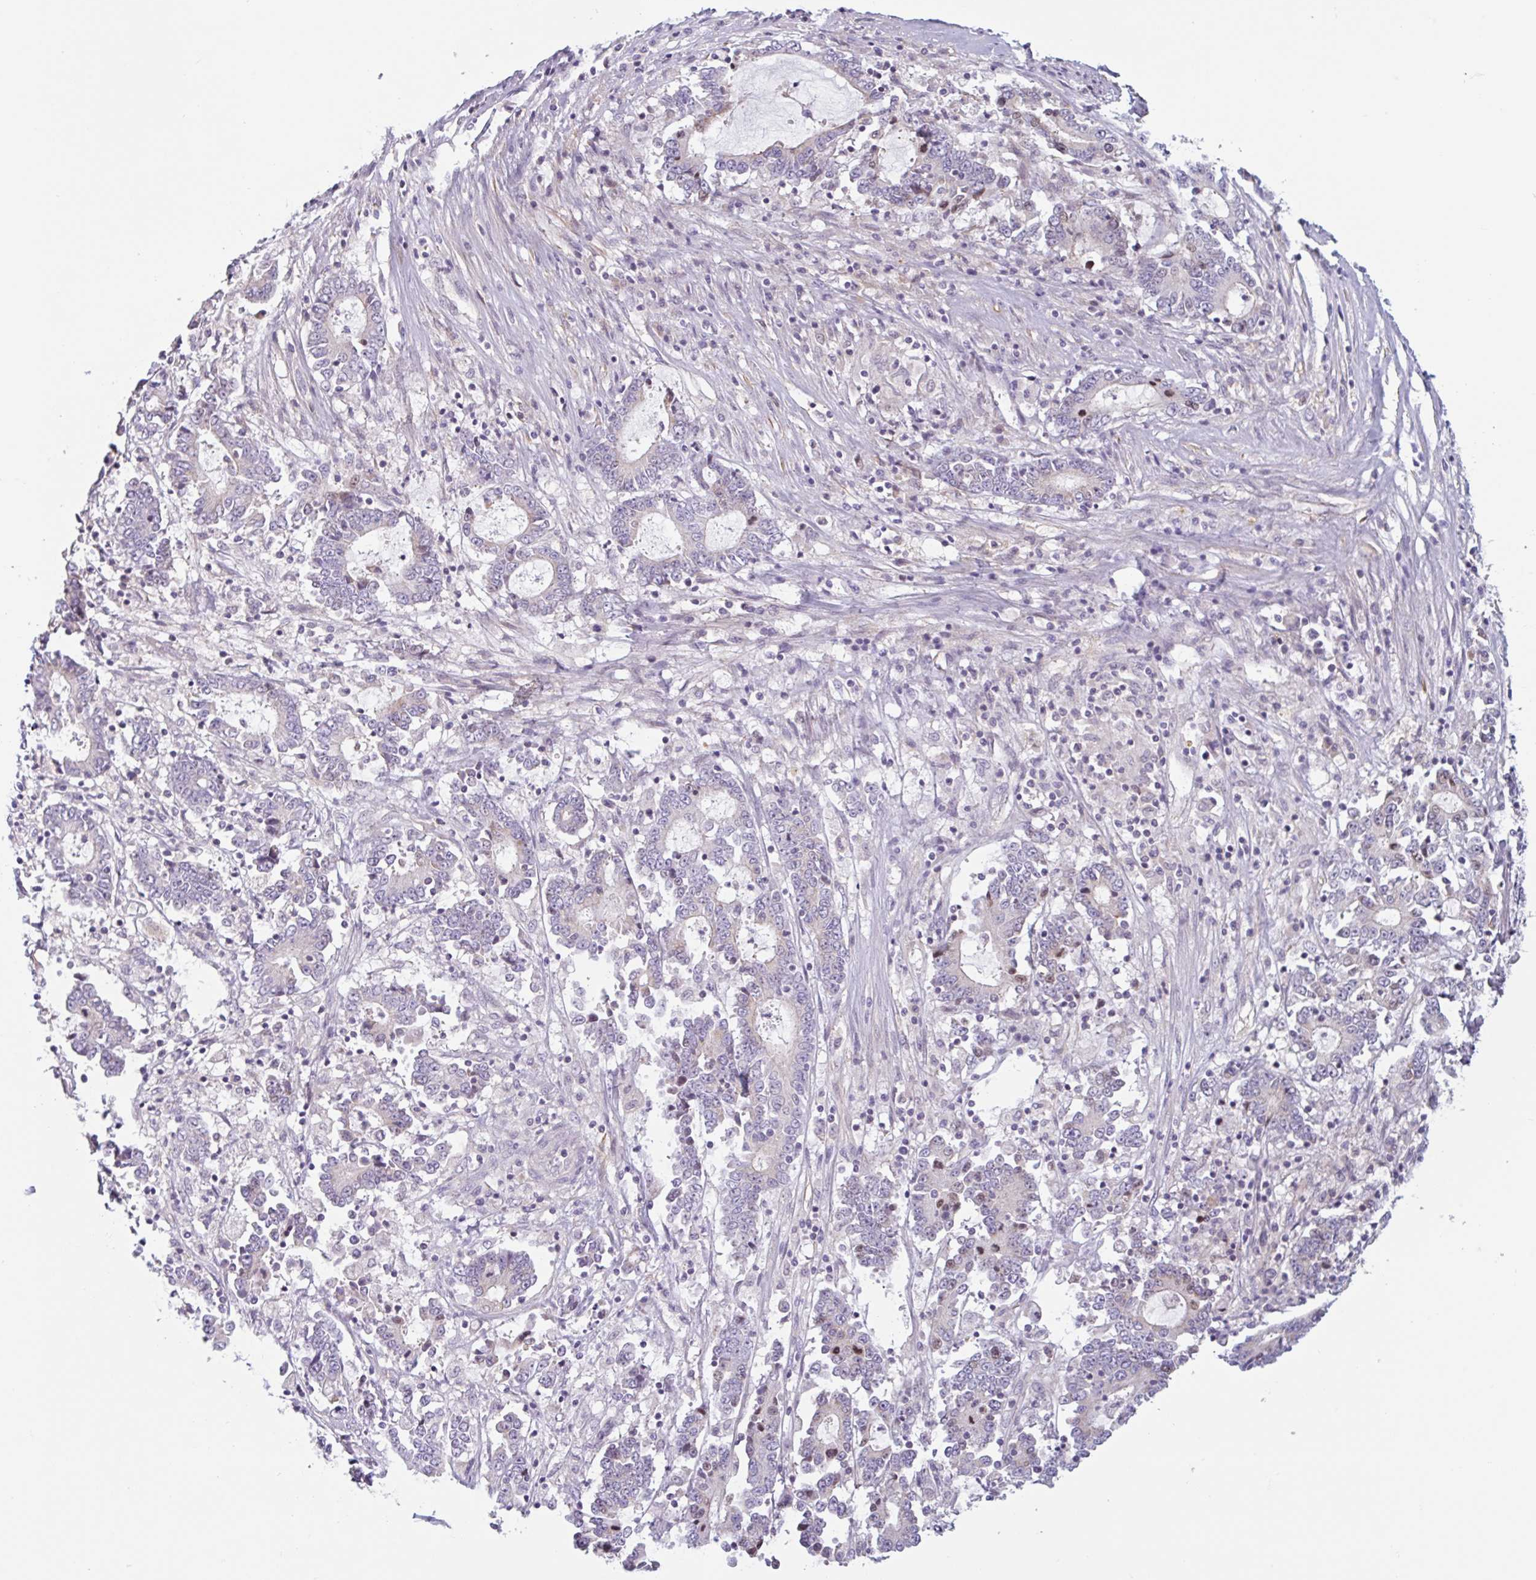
{"staining": {"intensity": "negative", "quantity": "none", "location": "none"}, "tissue": "stomach cancer", "cell_type": "Tumor cells", "image_type": "cancer", "snomed": [{"axis": "morphology", "description": "Adenocarcinoma, NOS"}, {"axis": "topography", "description": "Stomach, upper"}], "caption": "The histopathology image reveals no staining of tumor cells in stomach cancer.", "gene": "MYH10", "patient": {"sex": "male", "age": 68}}